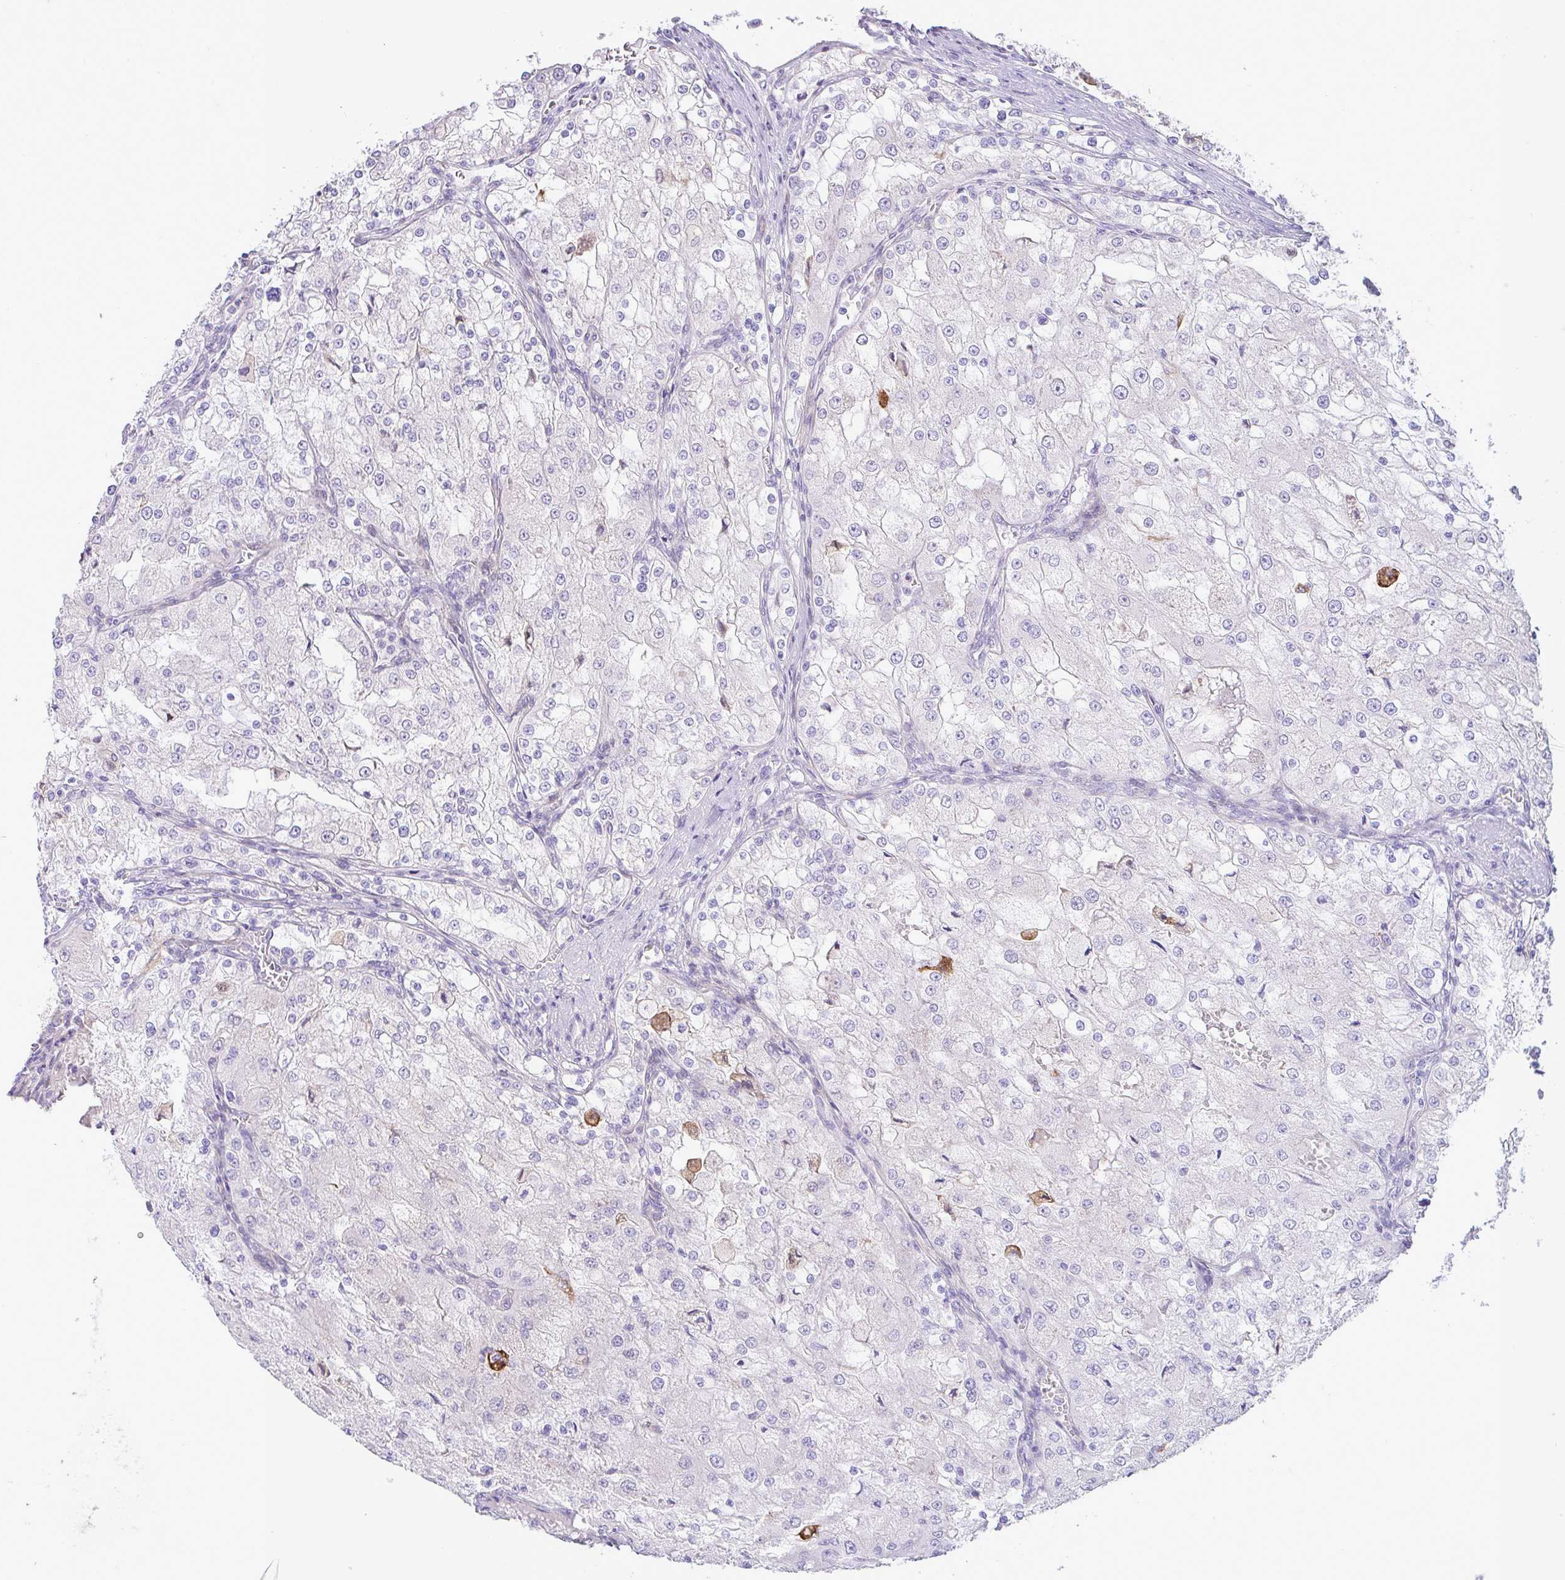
{"staining": {"intensity": "negative", "quantity": "none", "location": "none"}, "tissue": "renal cancer", "cell_type": "Tumor cells", "image_type": "cancer", "snomed": [{"axis": "morphology", "description": "Adenocarcinoma, NOS"}, {"axis": "topography", "description": "Kidney"}], "caption": "Immunohistochemical staining of human renal cancer demonstrates no significant expression in tumor cells. (Immunohistochemistry (ihc), brightfield microscopy, high magnification).", "gene": "EEF1A2", "patient": {"sex": "female", "age": 74}}